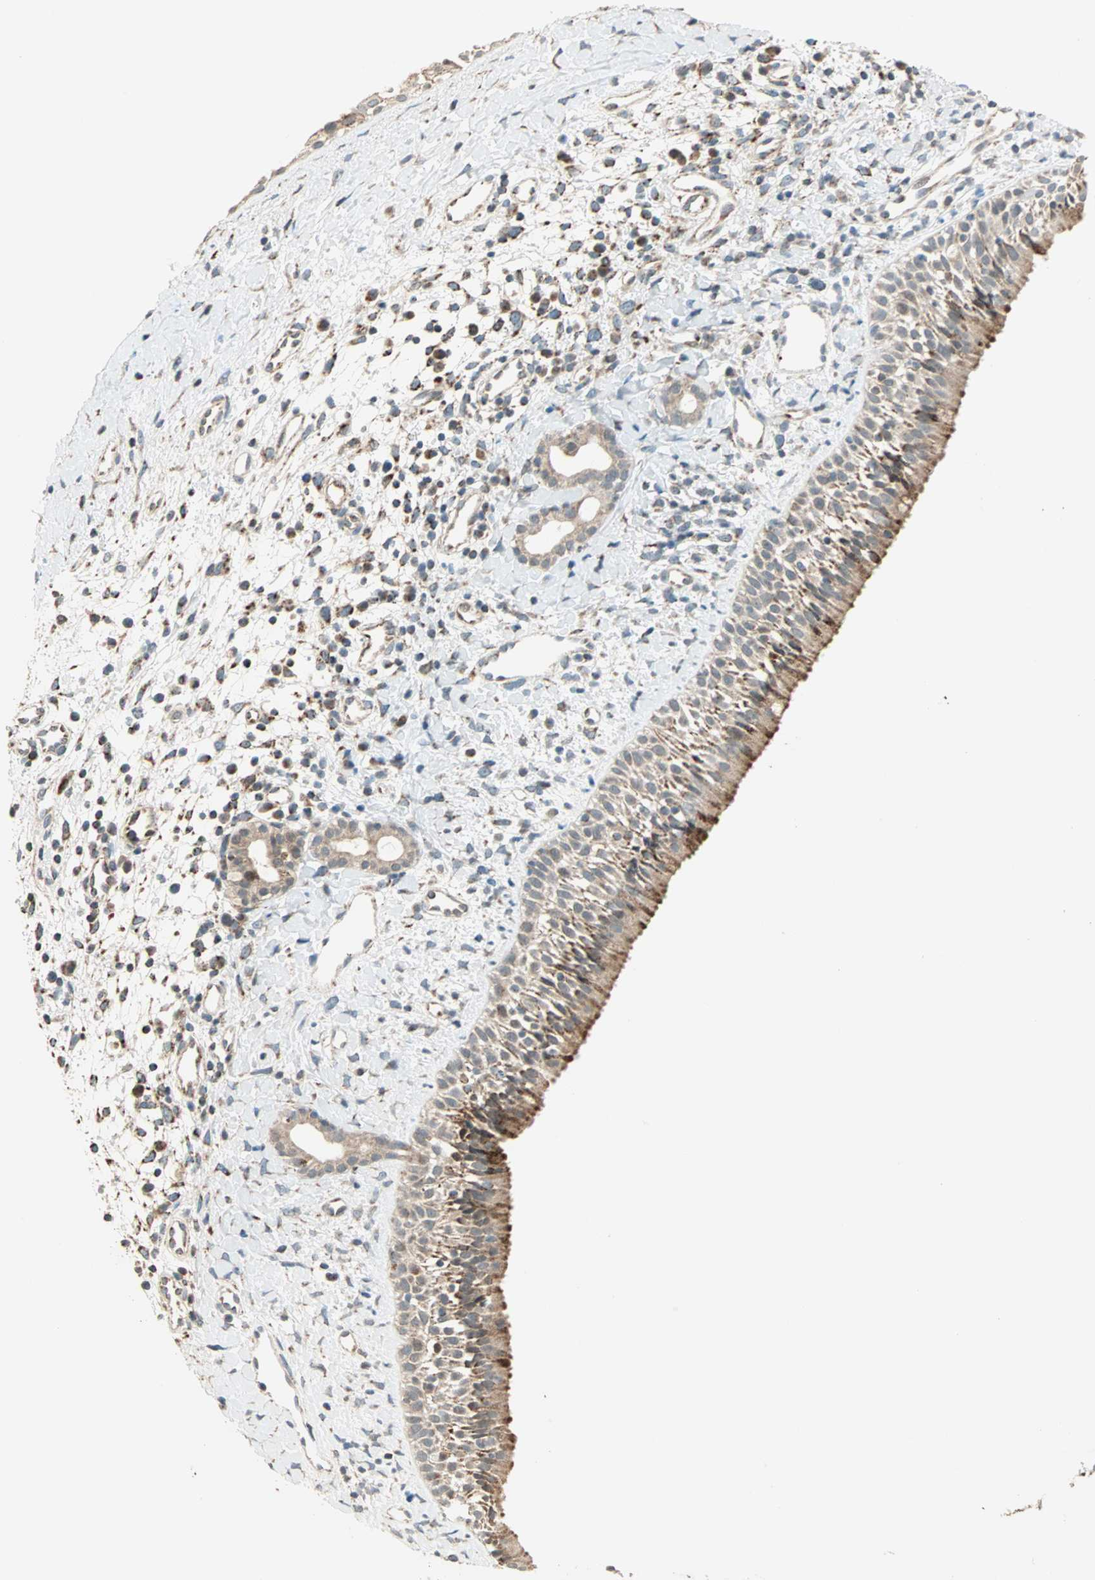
{"staining": {"intensity": "moderate", "quantity": ">75%", "location": "cytoplasmic/membranous"}, "tissue": "nasopharynx", "cell_type": "Respiratory epithelial cells", "image_type": "normal", "snomed": [{"axis": "morphology", "description": "Normal tissue, NOS"}, {"axis": "topography", "description": "Nasopharynx"}], "caption": "Immunohistochemical staining of benign human nasopharynx reveals moderate cytoplasmic/membranous protein expression in about >75% of respiratory epithelial cells. The protein of interest is shown in brown color, while the nuclei are stained blue.", "gene": "SPRY4", "patient": {"sex": "male", "age": 22}}